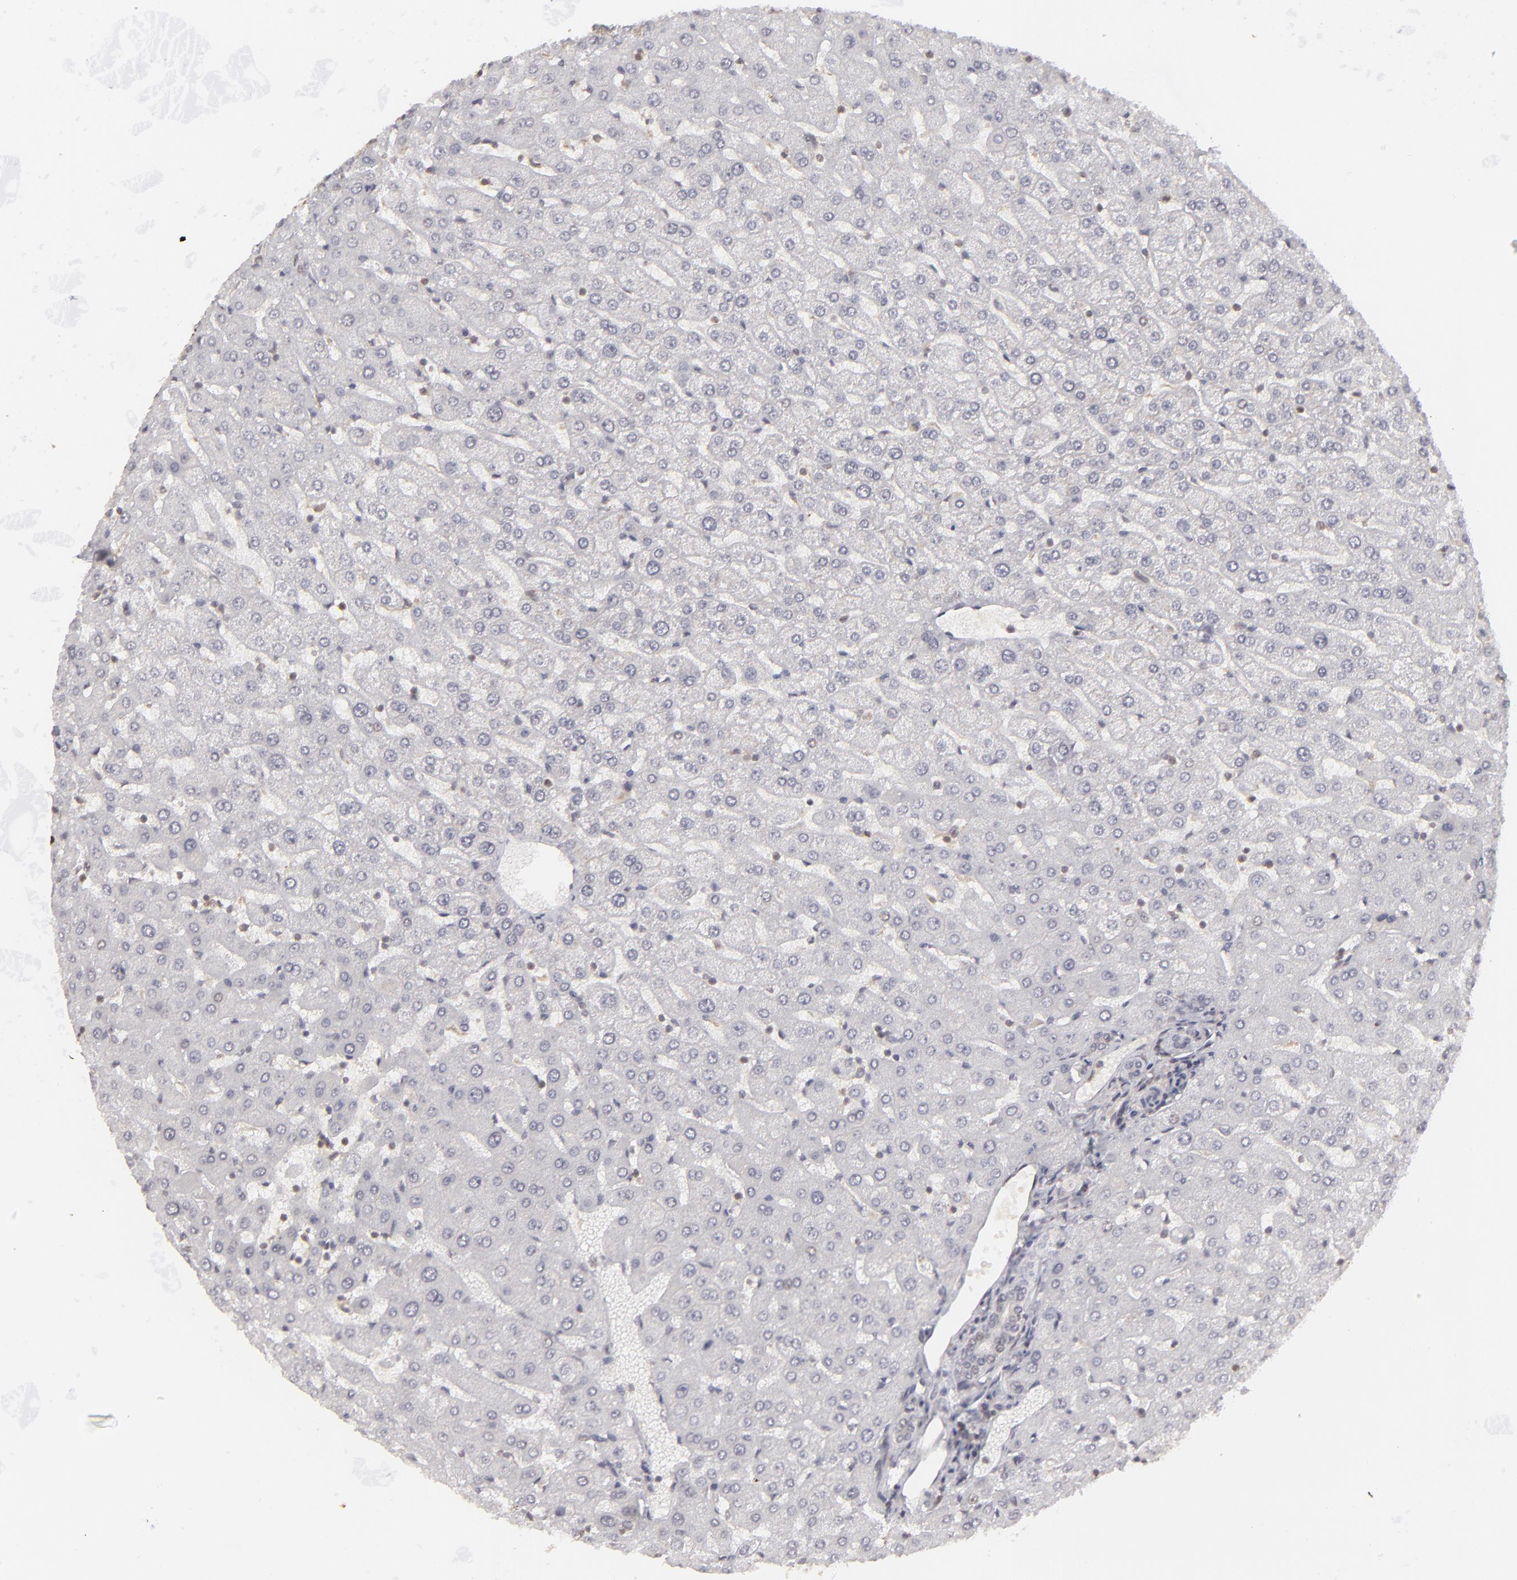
{"staining": {"intensity": "negative", "quantity": "none", "location": "none"}, "tissue": "liver", "cell_type": "Cholangiocytes", "image_type": "normal", "snomed": [{"axis": "morphology", "description": "Normal tissue, NOS"}, {"axis": "morphology", "description": "Fibrosis, NOS"}, {"axis": "topography", "description": "Liver"}], "caption": "This is an immunohistochemistry (IHC) histopathology image of benign liver. There is no staining in cholangiocytes.", "gene": "CLDN2", "patient": {"sex": "female", "age": 29}}